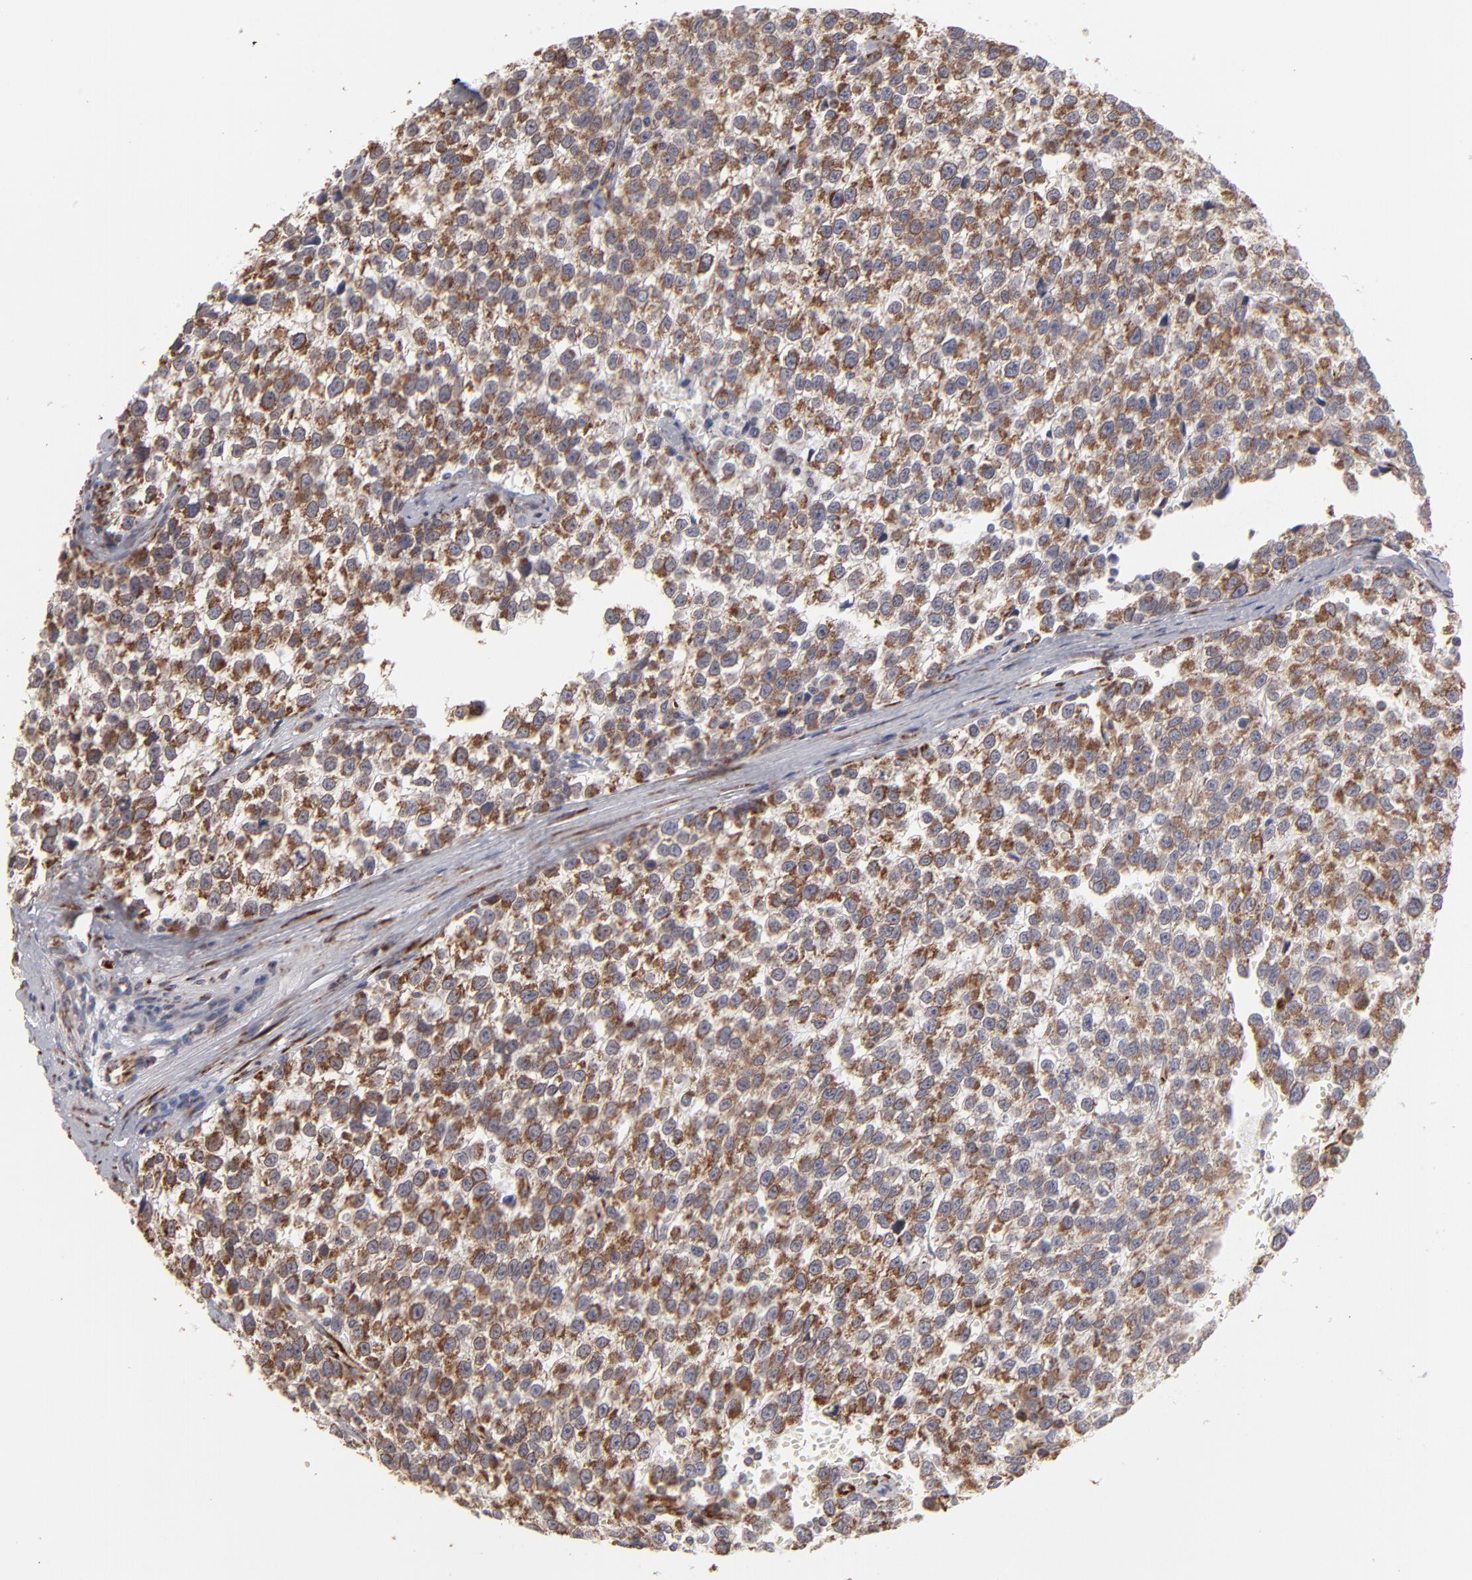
{"staining": {"intensity": "moderate", "quantity": ">75%", "location": "cytoplasmic/membranous"}, "tissue": "testis cancer", "cell_type": "Tumor cells", "image_type": "cancer", "snomed": [{"axis": "morphology", "description": "Seminoma, NOS"}, {"axis": "topography", "description": "Testis"}], "caption": "Approximately >75% of tumor cells in human testis cancer exhibit moderate cytoplasmic/membranous protein staining as visualized by brown immunohistochemical staining.", "gene": "KTN1", "patient": {"sex": "male", "age": 35}}